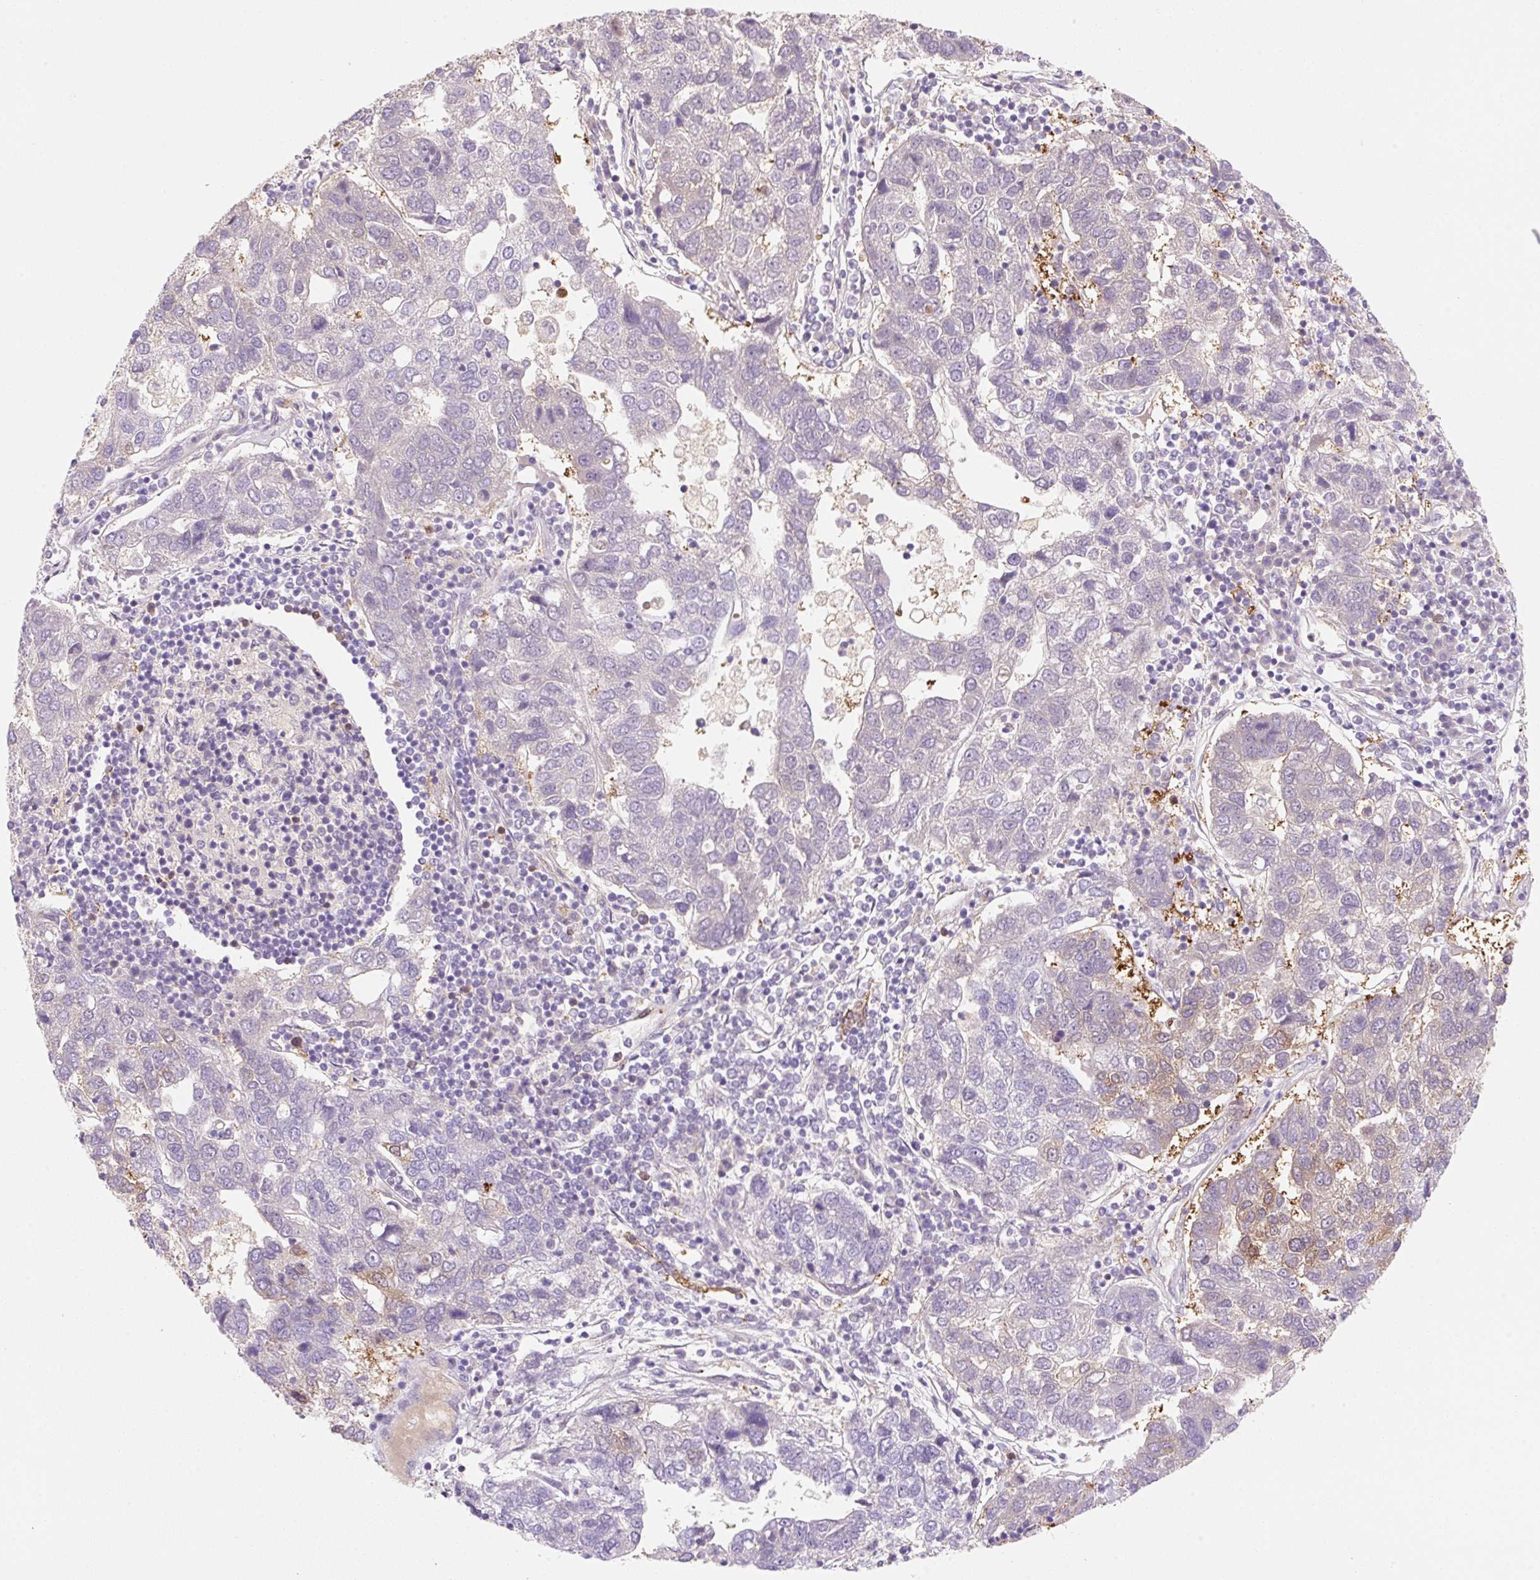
{"staining": {"intensity": "negative", "quantity": "none", "location": "none"}, "tissue": "pancreatic cancer", "cell_type": "Tumor cells", "image_type": "cancer", "snomed": [{"axis": "morphology", "description": "Adenocarcinoma, NOS"}, {"axis": "topography", "description": "Pancreas"}], "caption": "There is no significant expression in tumor cells of pancreatic cancer.", "gene": "FABP5", "patient": {"sex": "female", "age": 61}}